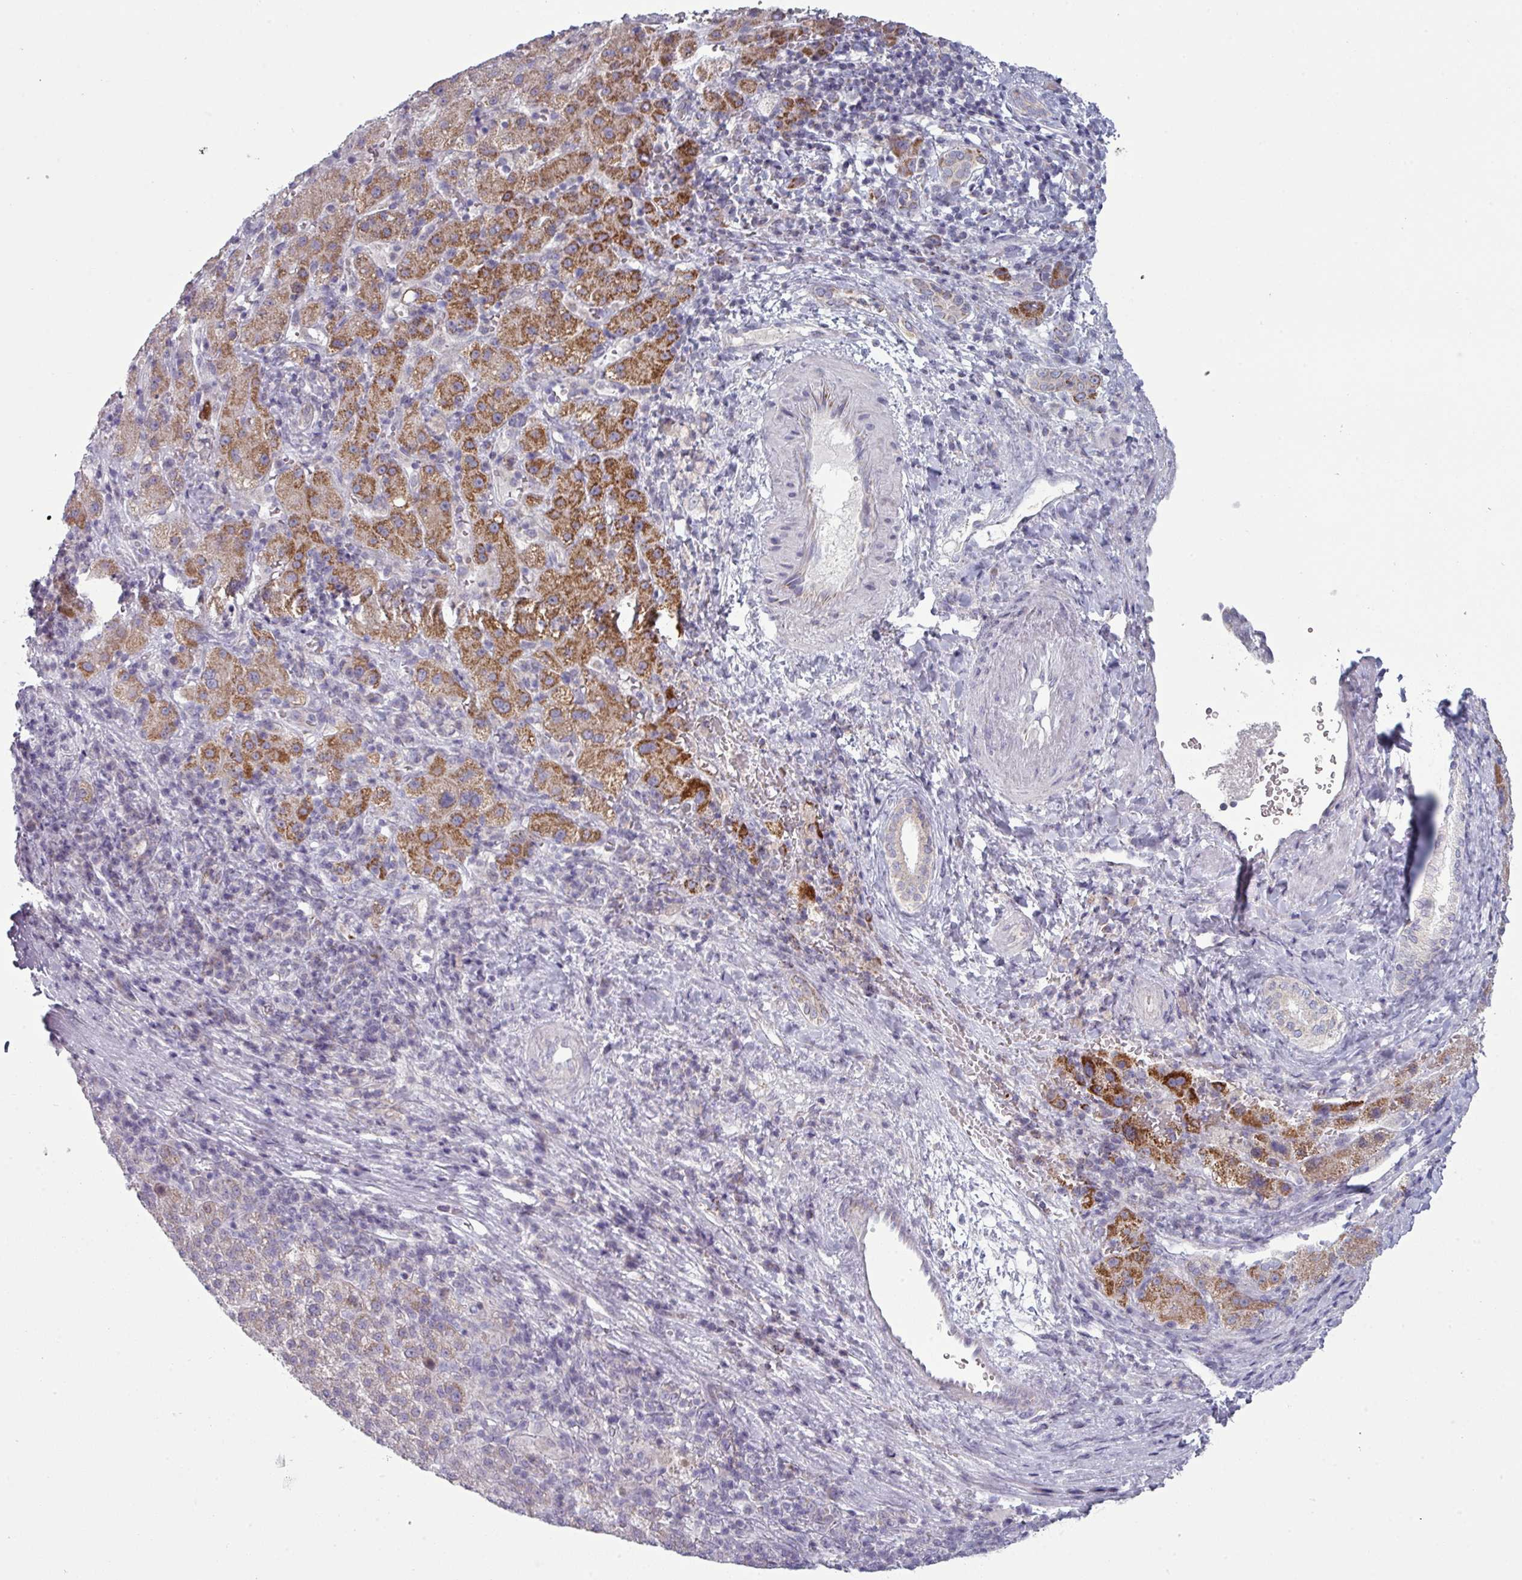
{"staining": {"intensity": "strong", "quantity": ">75%", "location": "cytoplasmic/membranous"}, "tissue": "liver cancer", "cell_type": "Tumor cells", "image_type": "cancer", "snomed": [{"axis": "morphology", "description": "Carcinoma, Hepatocellular, NOS"}, {"axis": "topography", "description": "Liver"}], "caption": "Tumor cells exhibit strong cytoplasmic/membranous expression in approximately >75% of cells in liver cancer.", "gene": "ZNF615", "patient": {"sex": "female", "age": 58}}